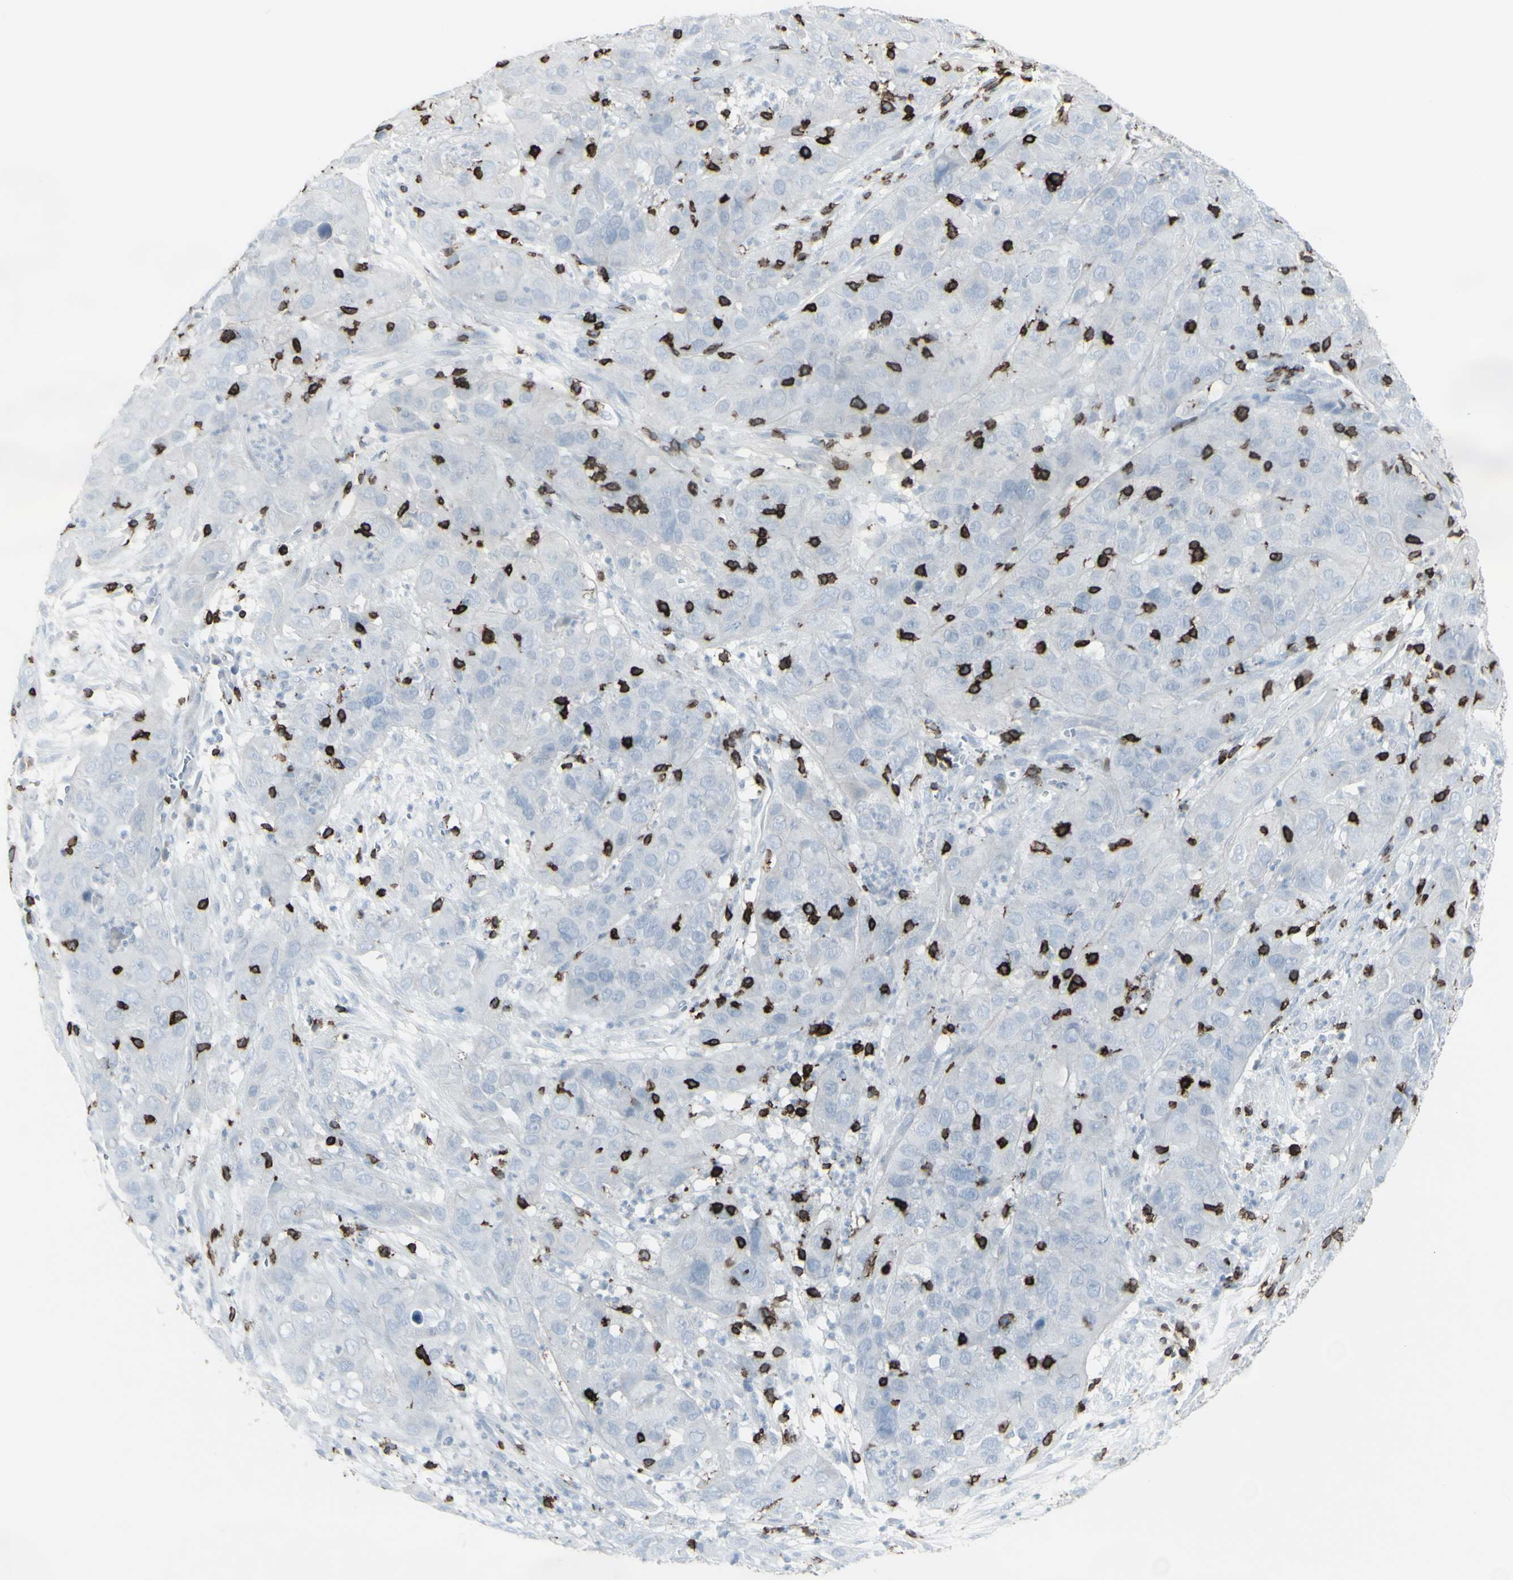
{"staining": {"intensity": "negative", "quantity": "none", "location": "none"}, "tissue": "cervical cancer", "cell_type": "Tumor cells", "image_type": "cancer", "snomed": [{"axis": "morphology", "description": "Squamous cell carcinoma, NOS"}, {"axis": "topography", "description": "Cervix"}], "caption": "Micrograph shows no protein staining in tumor cells of cervical squamous cell carcinoma tissue.", "gene": "CD247", "patient": {"sex": "female", "age": 32}}